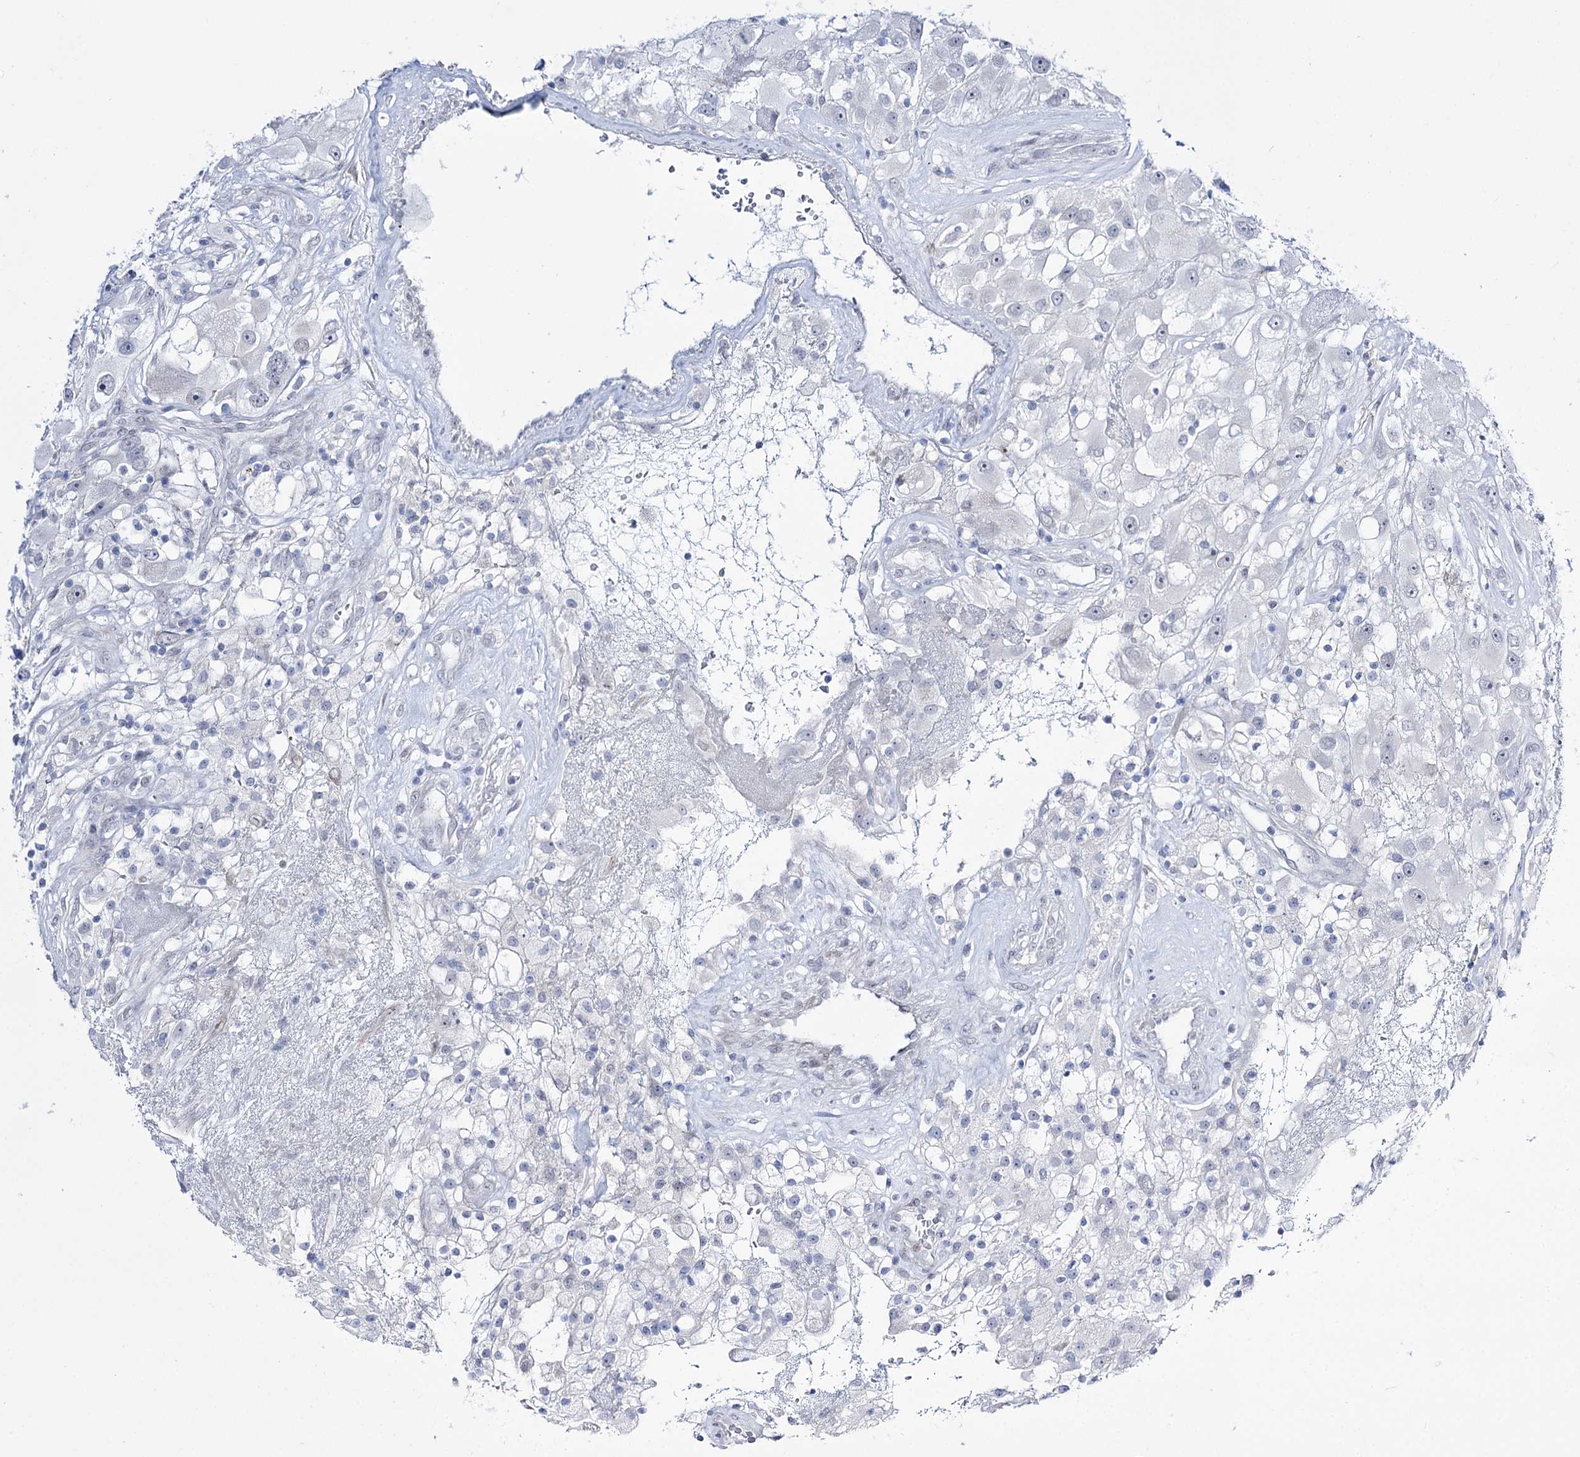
{"staining": {"intensity": "negative", "quantity": "none", "location": "none"}, "tissue": "renal cancer", "cell_type": "Tumor cells", "image_type": "cancer", "snomed": [{"axis": "morphology", "description": "Adenocarcinoma, NOS"}, {"axis": "topography", "description": "Kidney"}], "caption": "A photomicrograph of human renal adenocarcinoma is negative for staining in tumor cells.", "gene": "RBM15B", "patient": {"sex": "female", "age": 52}}